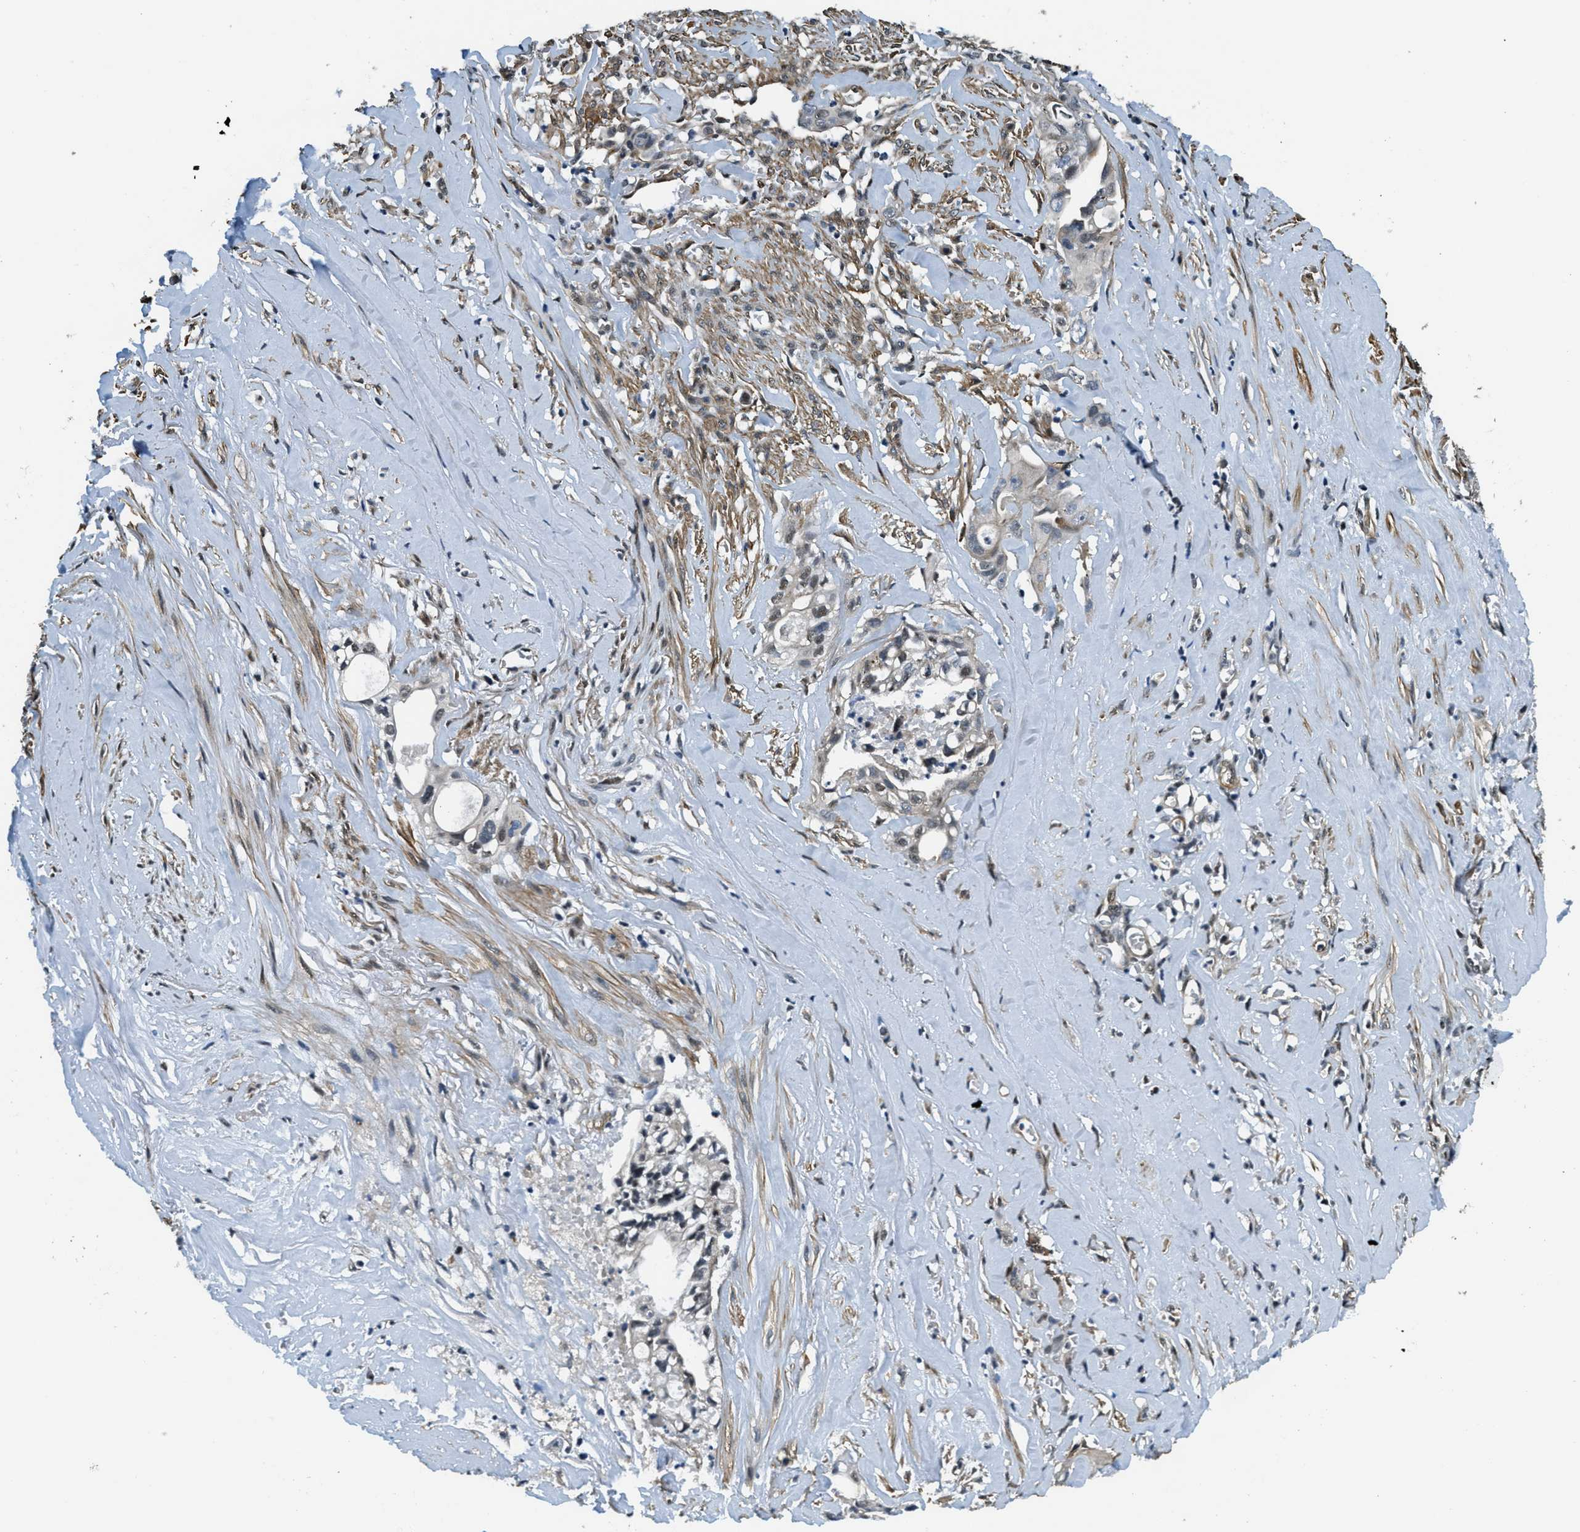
{"staining": {"intensity": "weak", "quantity": "25%-75%", "location": "nuclear"}, "tissue": "liver cancer", "cell_type": "Tumor cells", "image_type": "cancer", "snomed": [{"axis": "morphology", "description": "Cholangiocarcinoma"}, {"axis": "topography", "description": "Liver"}], "caption": "Protein expression analysis of liver cancer (cholangiocarcinoma) reveals weak nuclear positivity in approximately 25%-75% of tumor cells. (brown staining indicates protein expression, while blue staining denotes nuclei).", "gene": "CFAP36", "patient": {"sex": "female", "age": 70}}